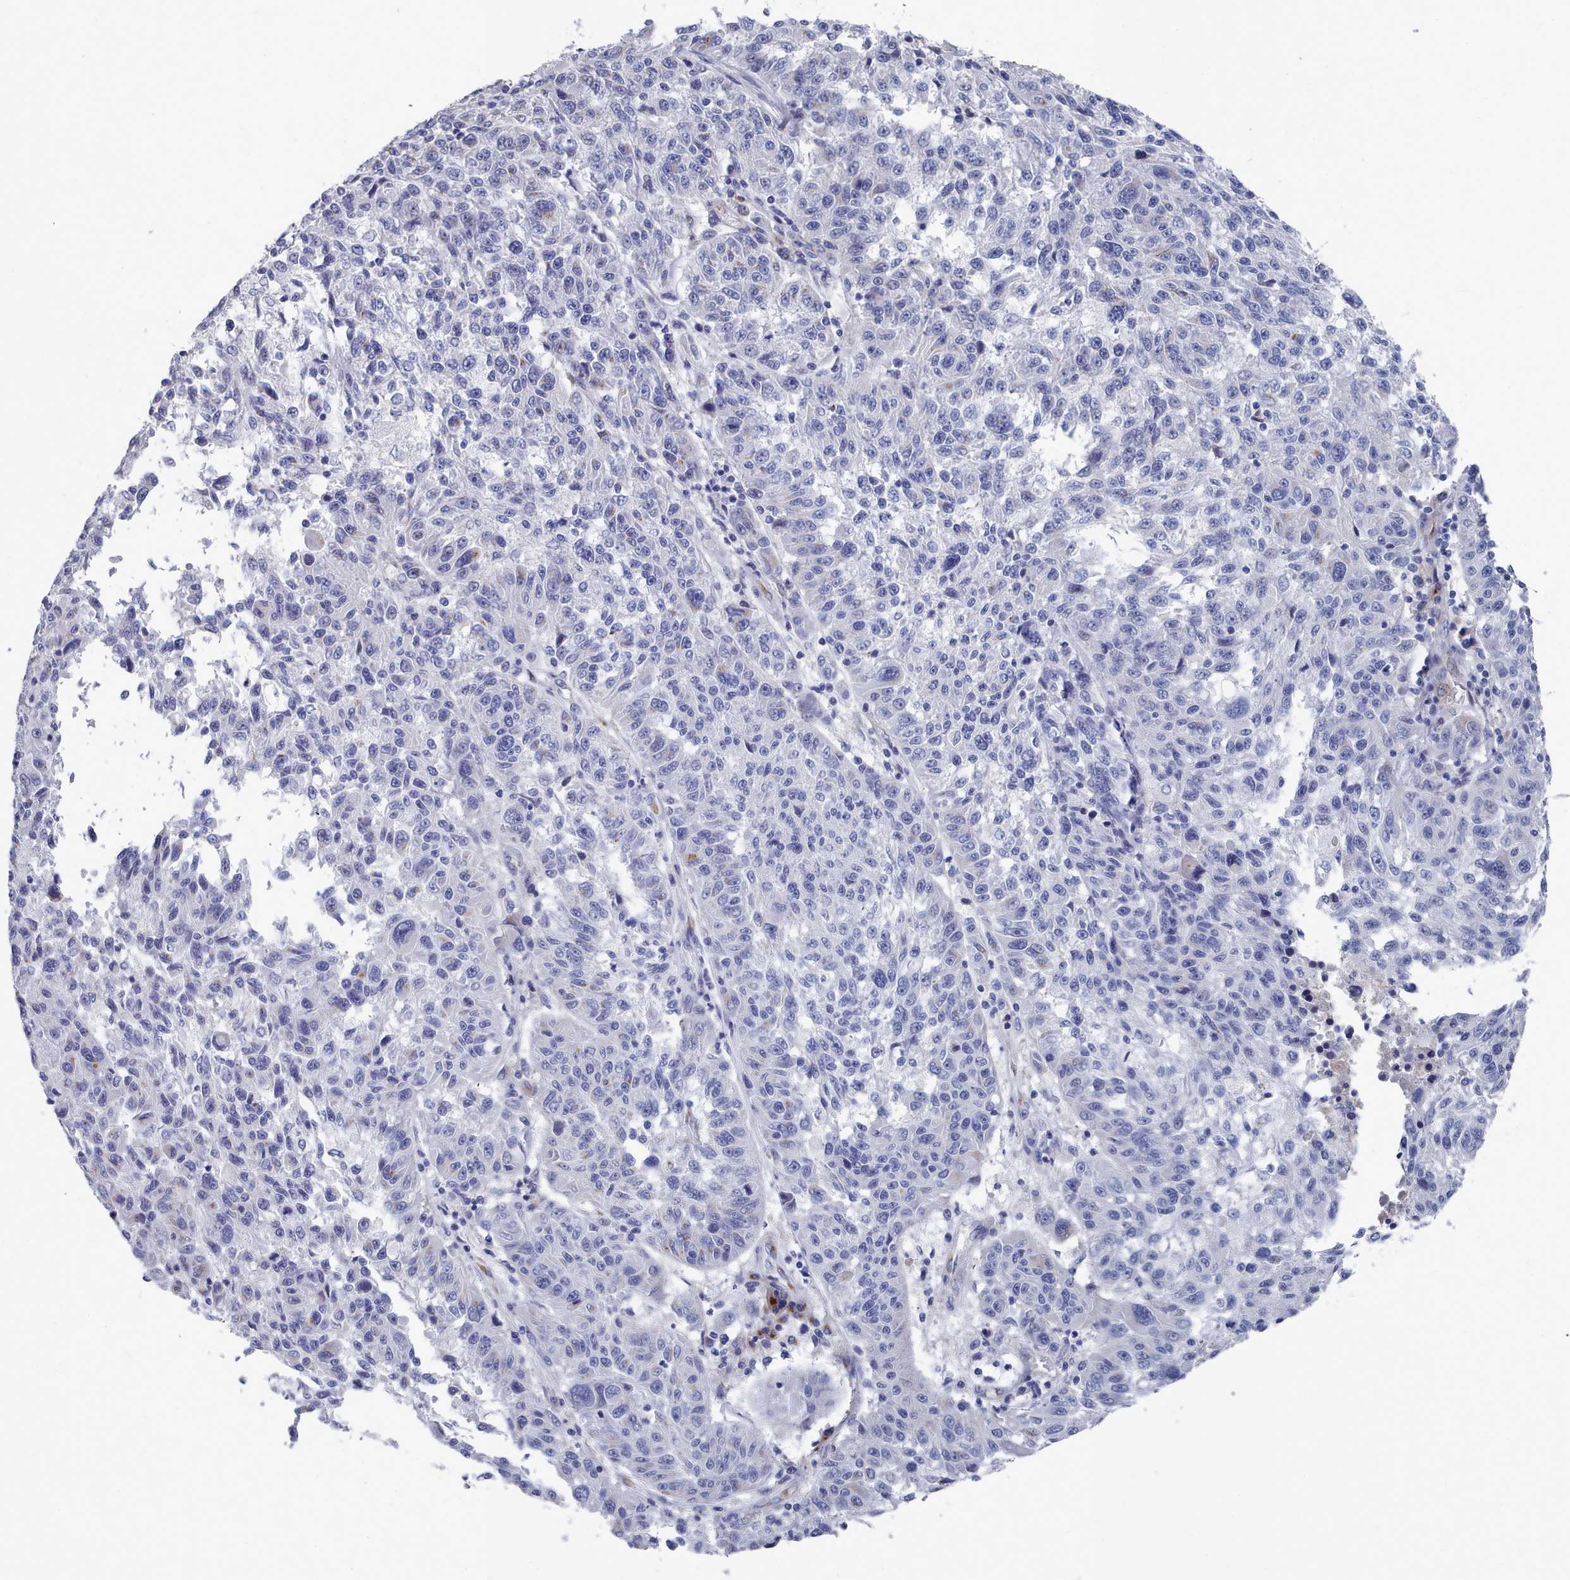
{"staining": {"intensity": "moderate", "quantity": "<25%", "location": "cytoplasmic/membranous"}, "tissue": "melanoma", "cell_type": "Tumor cells", "image_type": "cancer", "snomed": [{"axis": "morphology", "description": "Malignant melanoma, NOS"}, {"axis": "topography", "description": "Skin"}], "caption": "High-magnification brightfield microscopy of melanoma stained with DAB (3,3'-diaminobenzidine) (brown) and counterstained with hematoxylin (blue). tumor cells exhibit moderate cytoplasmic/membranous expression is seen in approximately<25% of cells. The staining is performed using DAB brown chromogen to label protein expression. The nuclei are counter-stained blue using hematoxylin.", "gene": "PDE4C", "patient": {"sex": "male", "age": 53}}